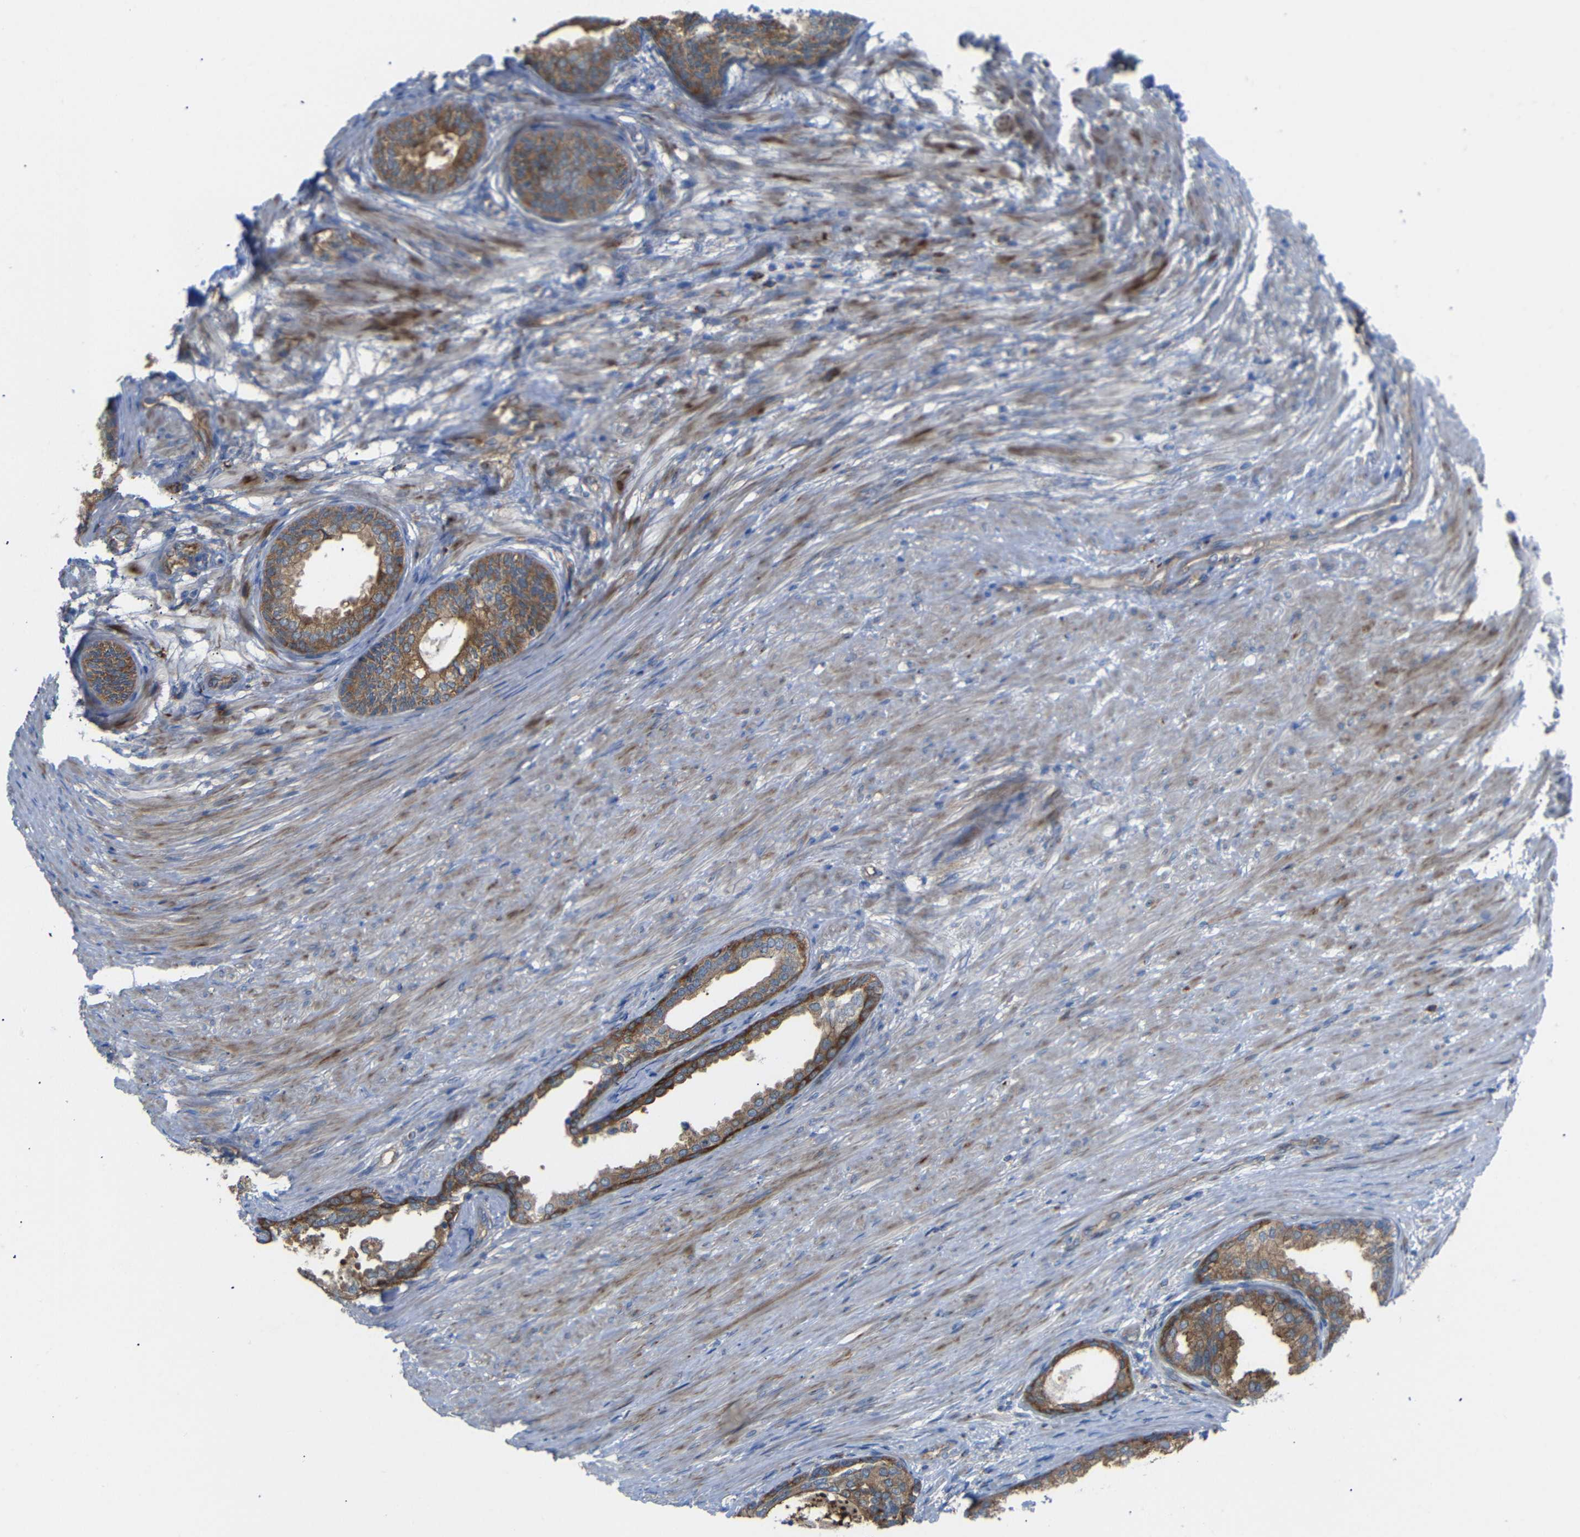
{"staining": {"intensity": "moderate", "quantity": ">75%", "location": "cytoplasmic/membranous"}, "tissue": "prostate", "cell_type": "Glandular cells", "image_type": "normal", "snomed": [{"axis": "morphology", "description": "Normal tissue, NOS"}, {"axis": "topography", "description": "Prostate"}], "caption": "Immunohistochemistry photomicrograph of benign prostate: human prostate stained using IHC shows medium levels of moderate protein expression localized specifically in the cytoplasmic/membranous of glandular cells, appearing as a cytoplasmic/membranous brown color.", "gene": "SYPL1", "patient": {"sex": "male", "age": 76}}